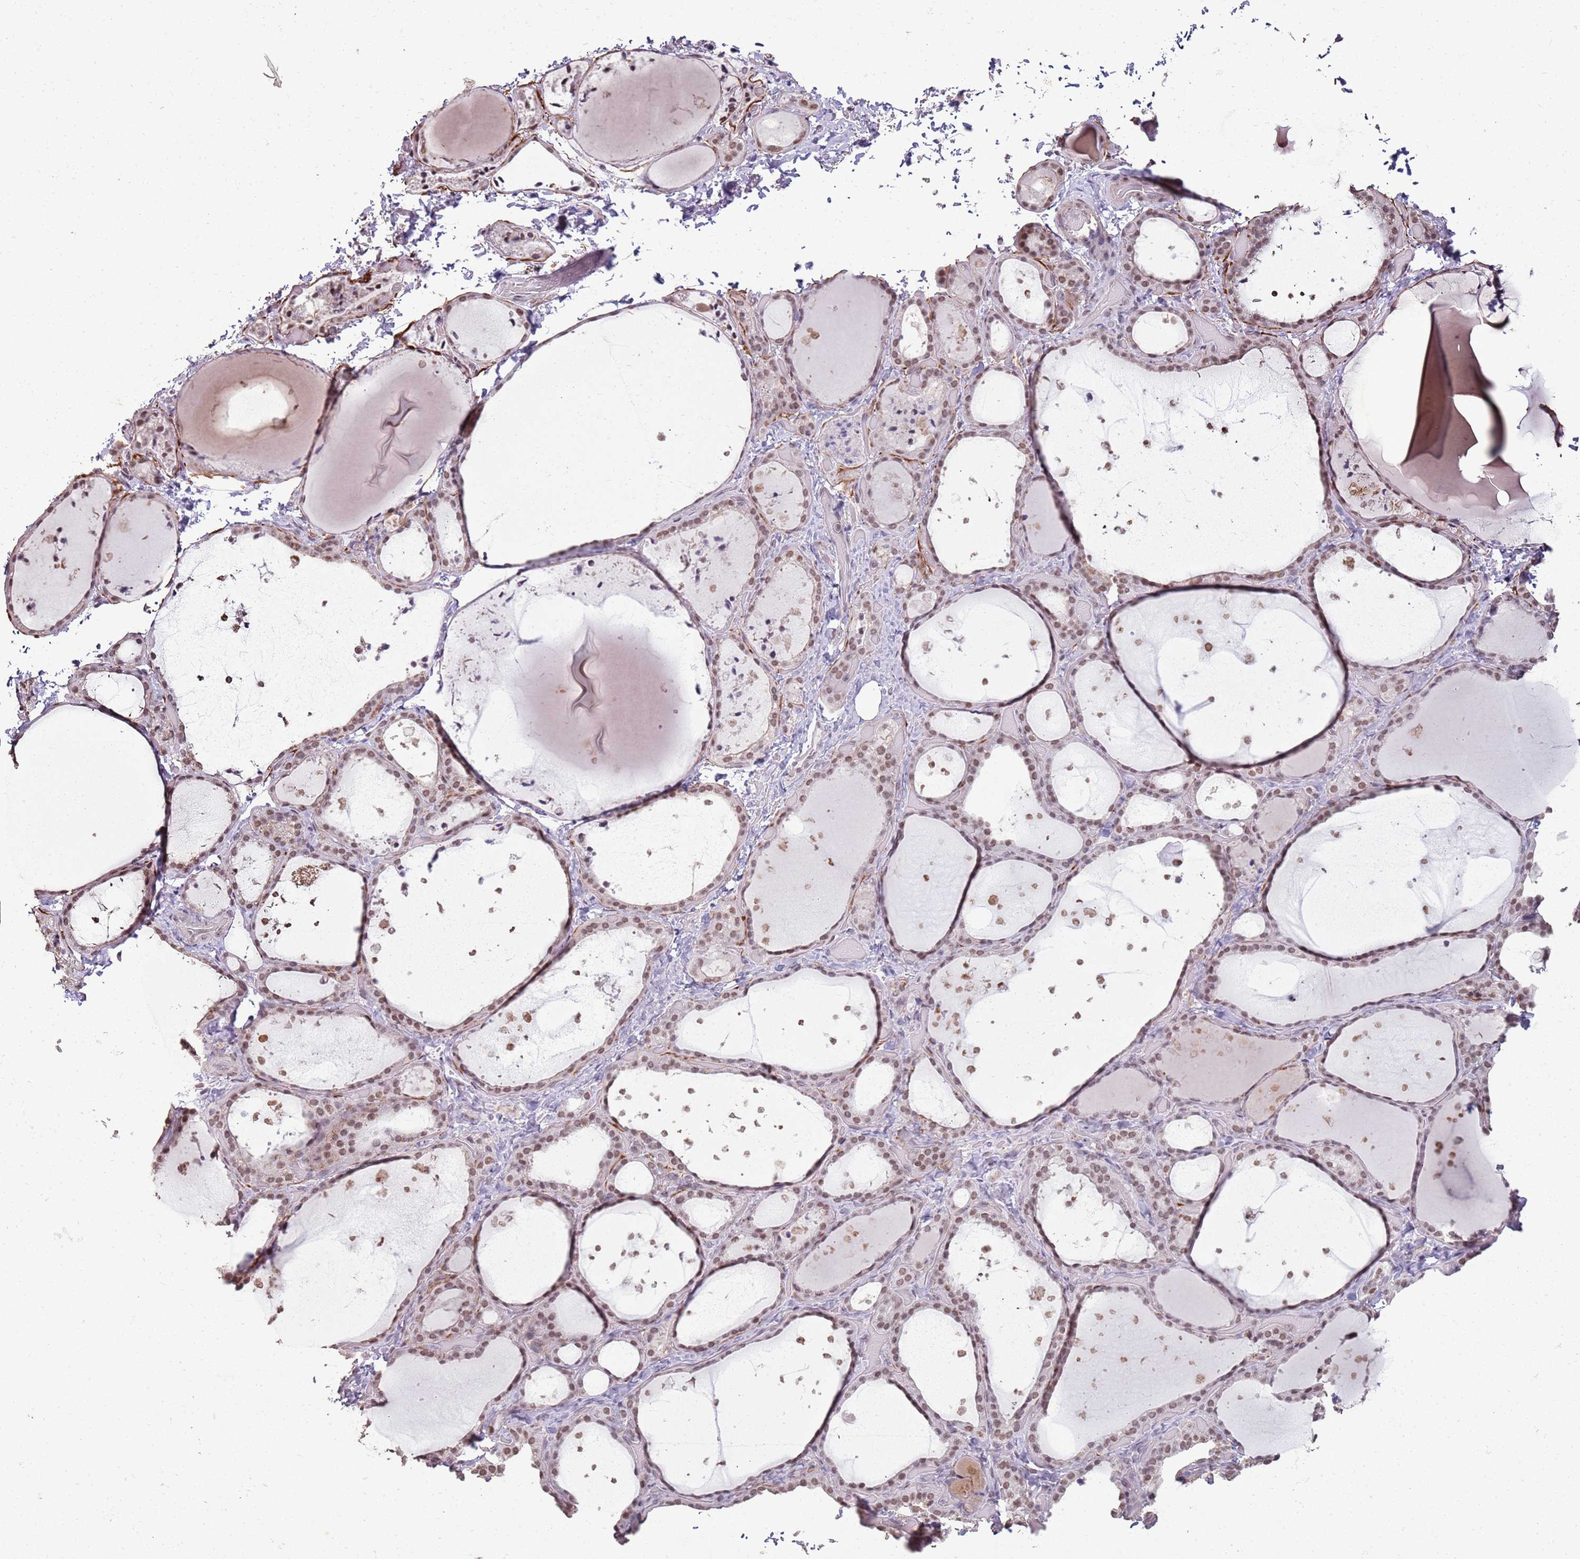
{"staining": {"intensity": "moderate", "quantity": ">75%", "location": "nuclear"}, "tissue": "thyroid gland", "cell_type": "Glandular cells", "image_type": "normal", "snomed": [{"axis": "morphology", "description": "Normal tissue, NOS"}, {"axis": "topography", "description": "Thyroid gland"}], "caption": "The histopathology image displays immunohistochemical staining of unremarkable thyroid gland. There is moderate nuclear staining is present in about >75% of glandular cells. (Brightfield microscopy of DAB IHC at high magnification).", "gene": "ARL14EP", "patient": {"sex": "female", "age": 44}}